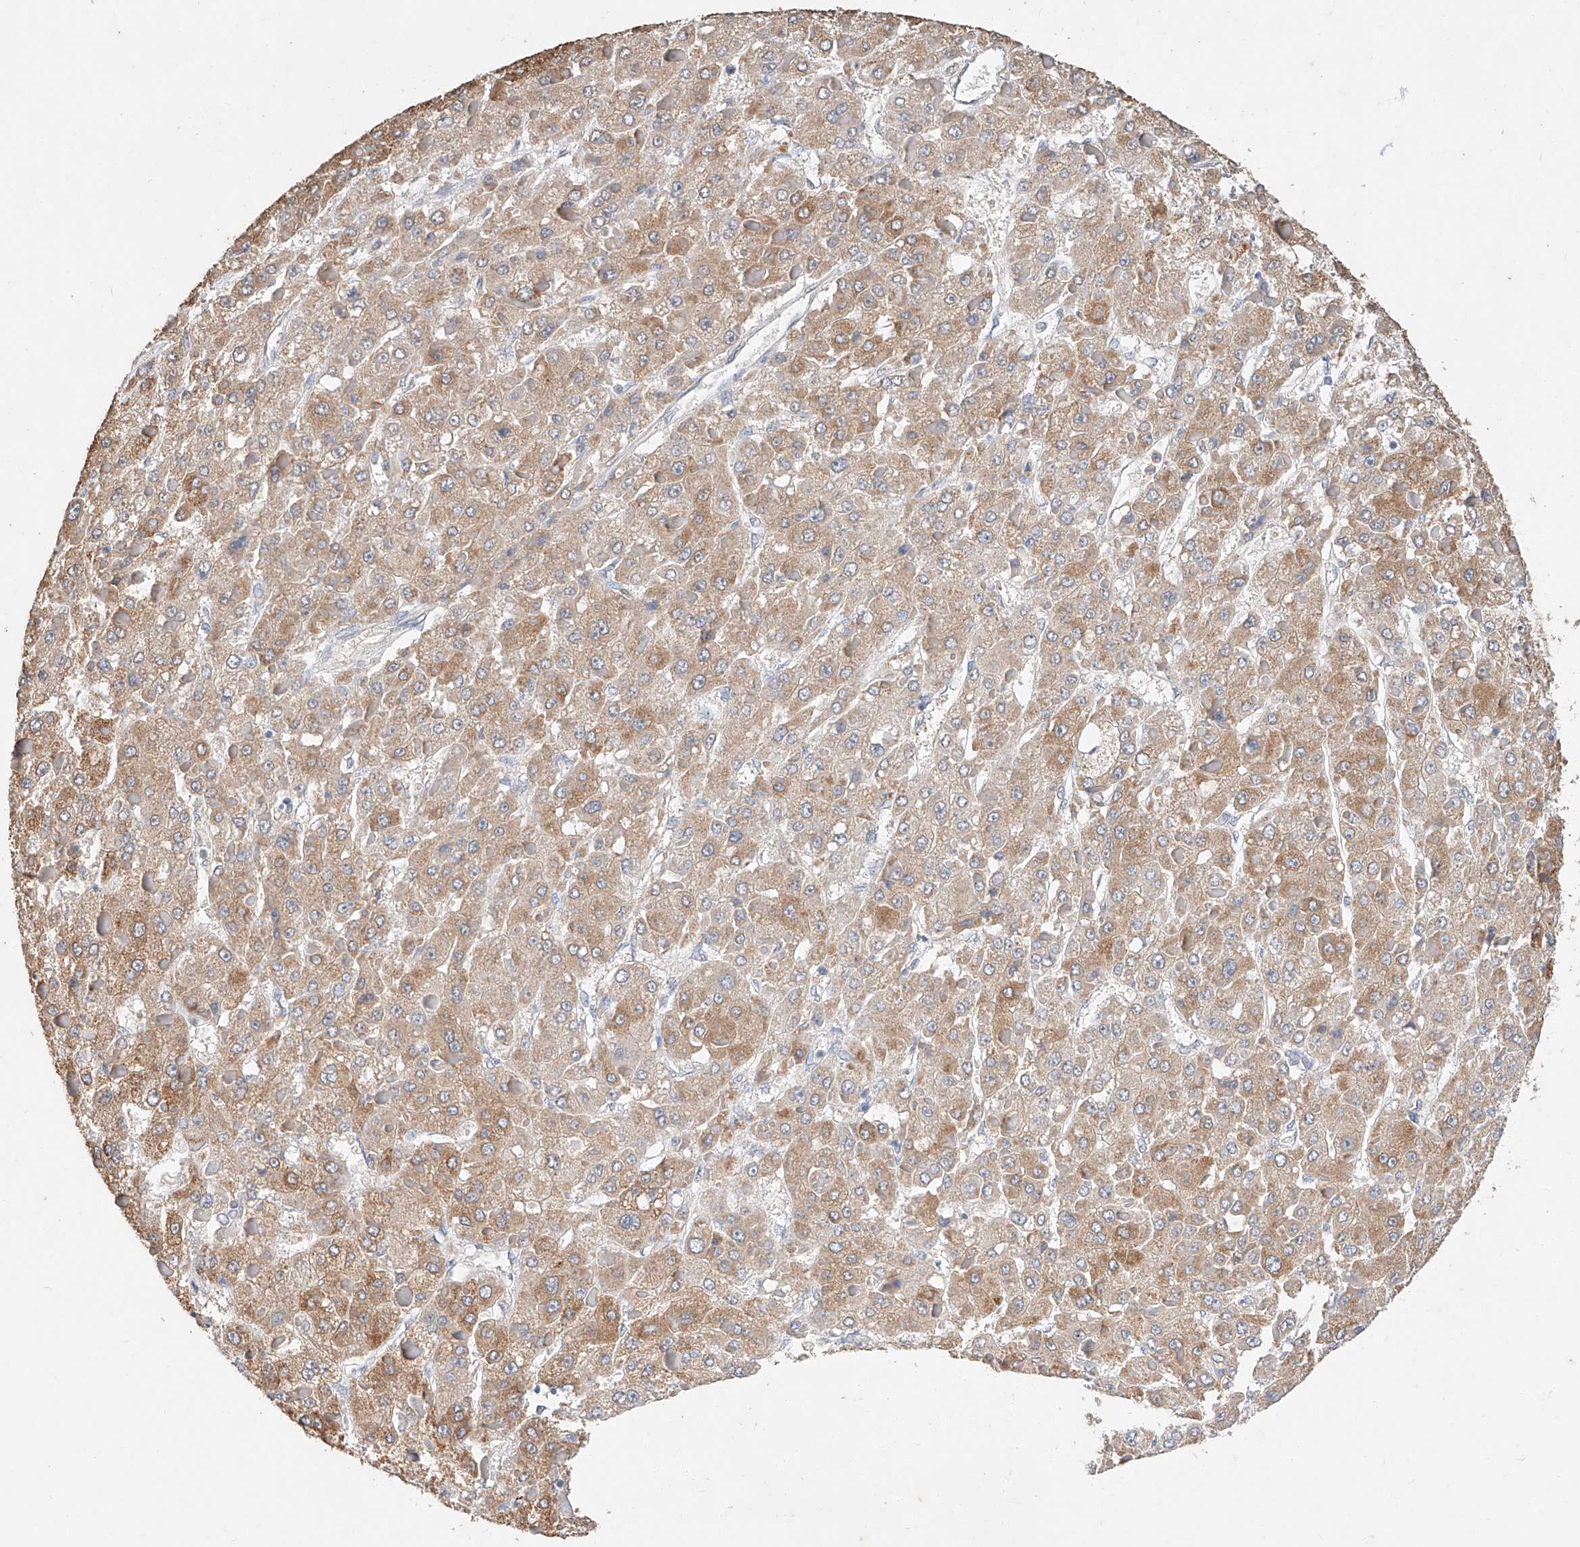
{"staining": {"intensity": "moderate", "quantity": "25%-75%", "location": "cytoplasmic/membranous"}, "tissue": "liver cancer", "cell_type": "Tumor cells", "image_type": "cancer", "snomed": [{"axis": "morphology", "description": "Carcinoma, Hepatocellular, NOS"}, {"axis": "topography", "description": "Liver"}], "caption": "Human liver cancer (hepatocellular carcinoma) stained with a protein marker reveals moderate staining in tumor cells.", "gene": "CERS4", "patient": {"sex": "female", "age": 73}}